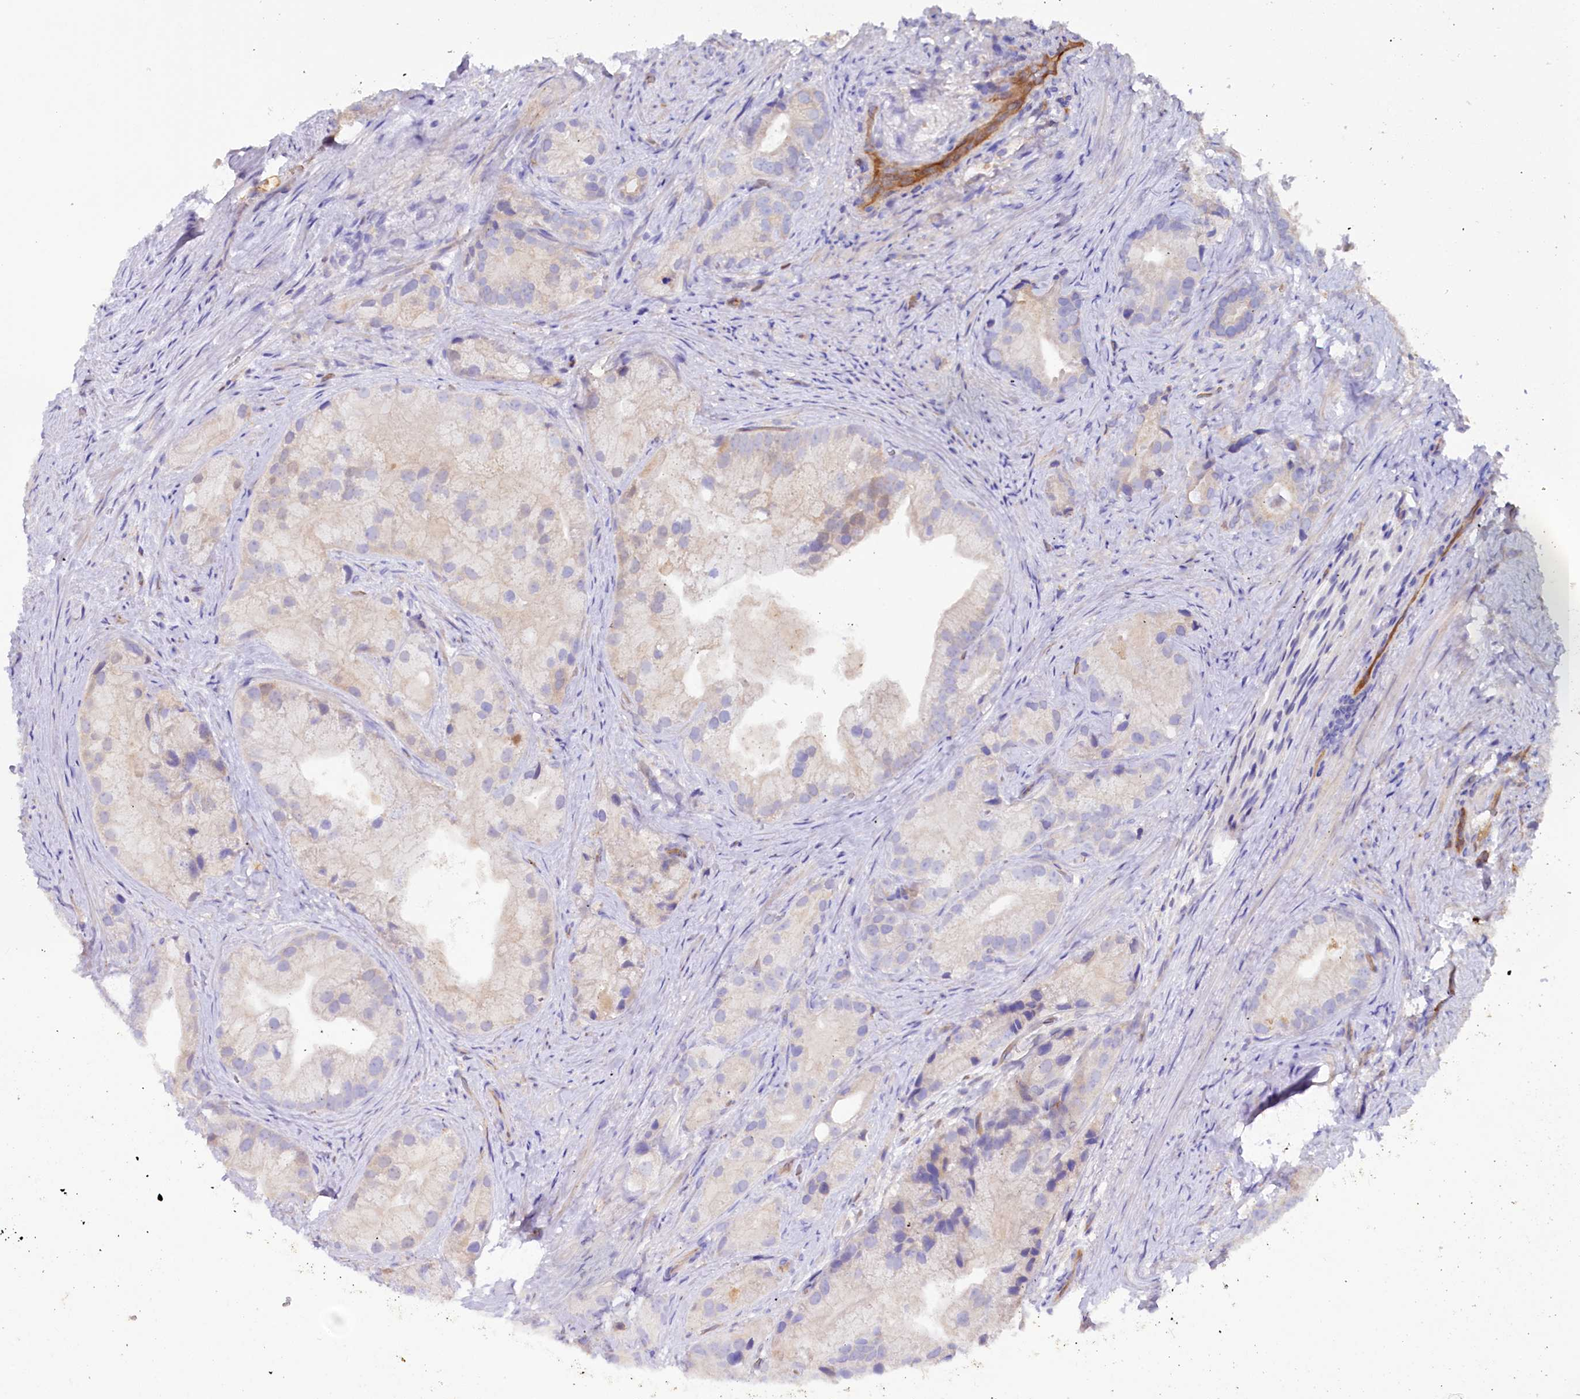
{"staining": {"intensity": "negative", "quantity": "none", "location": "none"}, "tissue": "prostate cancer", "cell_type": "Tumor cells", "image_type": "cancer", "snomed": [{"axis": "morphology", "description": "Adenocarcinoma, Low grade"}, {"axis": "topography", "description": "Prostate"}], "caption": "Tumor cells show no significant protein positivity in prostate low-grade adenocarcinoma.", "gene": "IL17RD", "patient": {"sex": "male", "age": 71}}